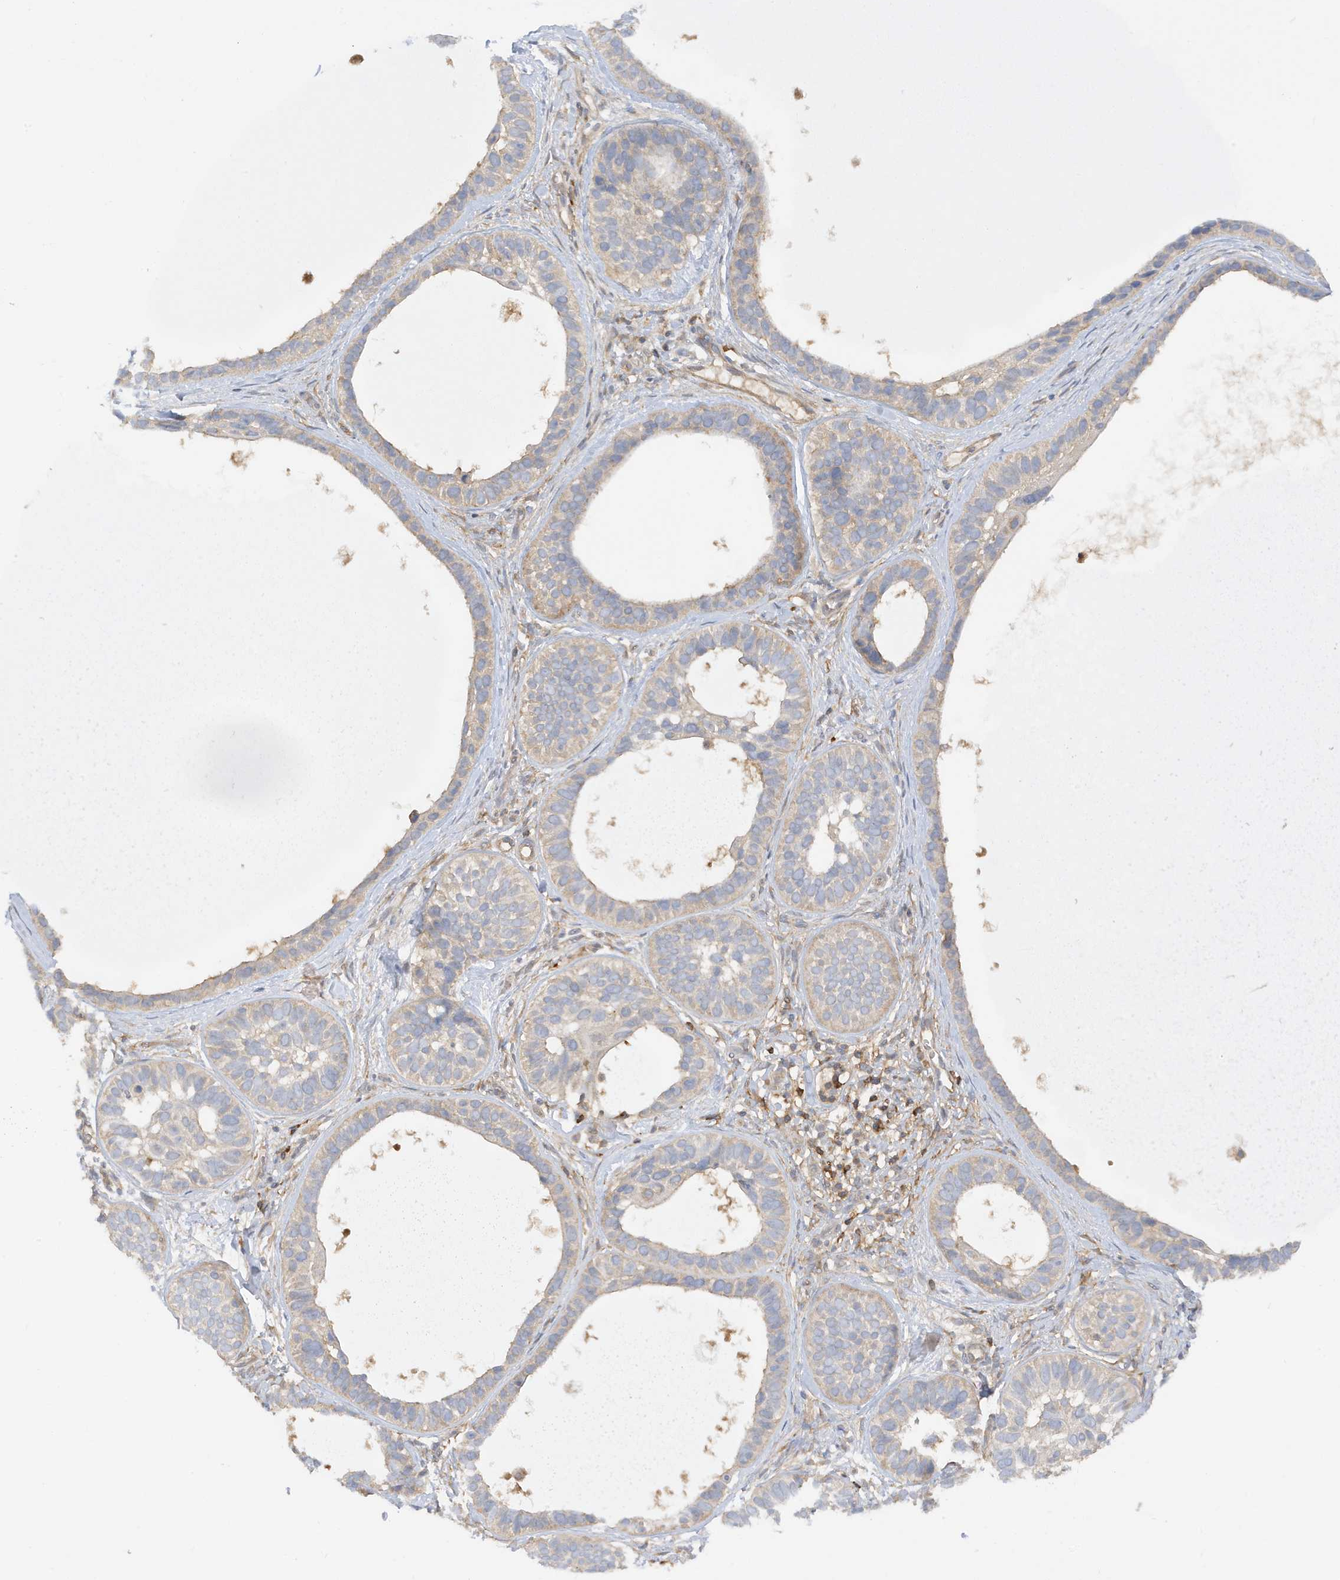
{"staining": {"intensity": "weak", "quantity": "<25%", "location": "cytoplasmic/membranous"}, "tissue": "skin cancer", "cell_type": "Tumor cells", "image_type": "cancer", "snomed": [{"axis": "morphology", "description": "Basal cell carcinoma"}, {"axis": "topography", "description": "Skin"}], "caption": "Immunohistochemical staining of human skin cancer displays no significant staining in tumor cells. (Immunohistochemistry, brightfield microscopy, high magnification).", "gene": "PHACTR2", "patient": {"sex": "male", "age": 62}}